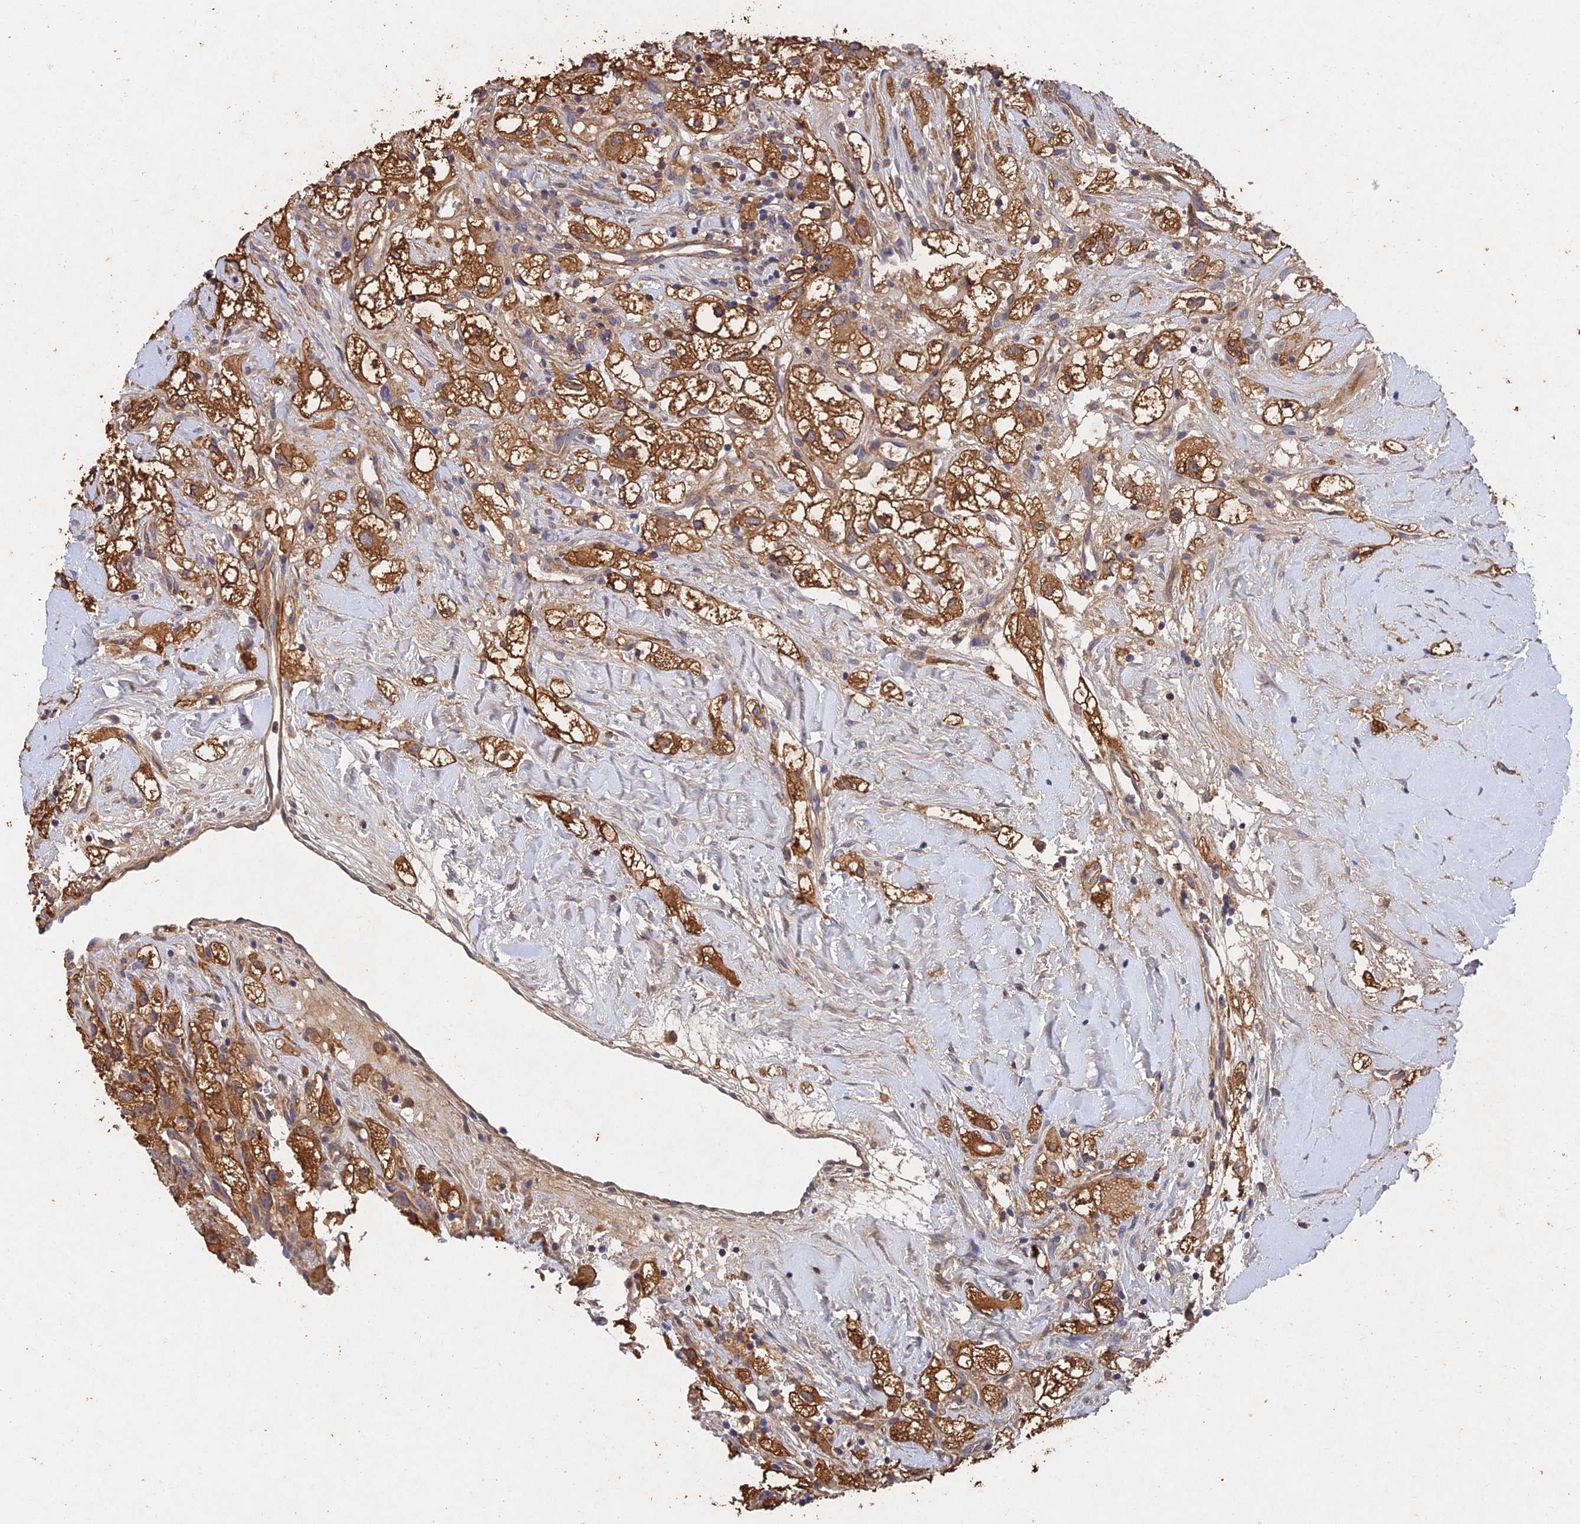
{"staining": {"intensity": "strong", "quantity": ">75%", "location": "cytoplasmic/membranous"}, "tissue": "renal cancer", "cell_type": "Tumor cells", "image_type": "cancer", "snomed": [{"axis": "morphology", "description": "Adenocarcinoma, NOS"}, {"axis": "topography", "description": "Kidney"}], "caption": "Tumor cells reveal strong cytoplasmic/membranous expression in approximately >75% of cells in adenocarcinoma (renal). The staining was performed using DAB to visualize the protein expression in brown, while the nuclei were stained in blue with hematoxylin (Magnification: 20x).", "gene": "SLC38A11", "patient": {"sex": "male", "age": 59}}